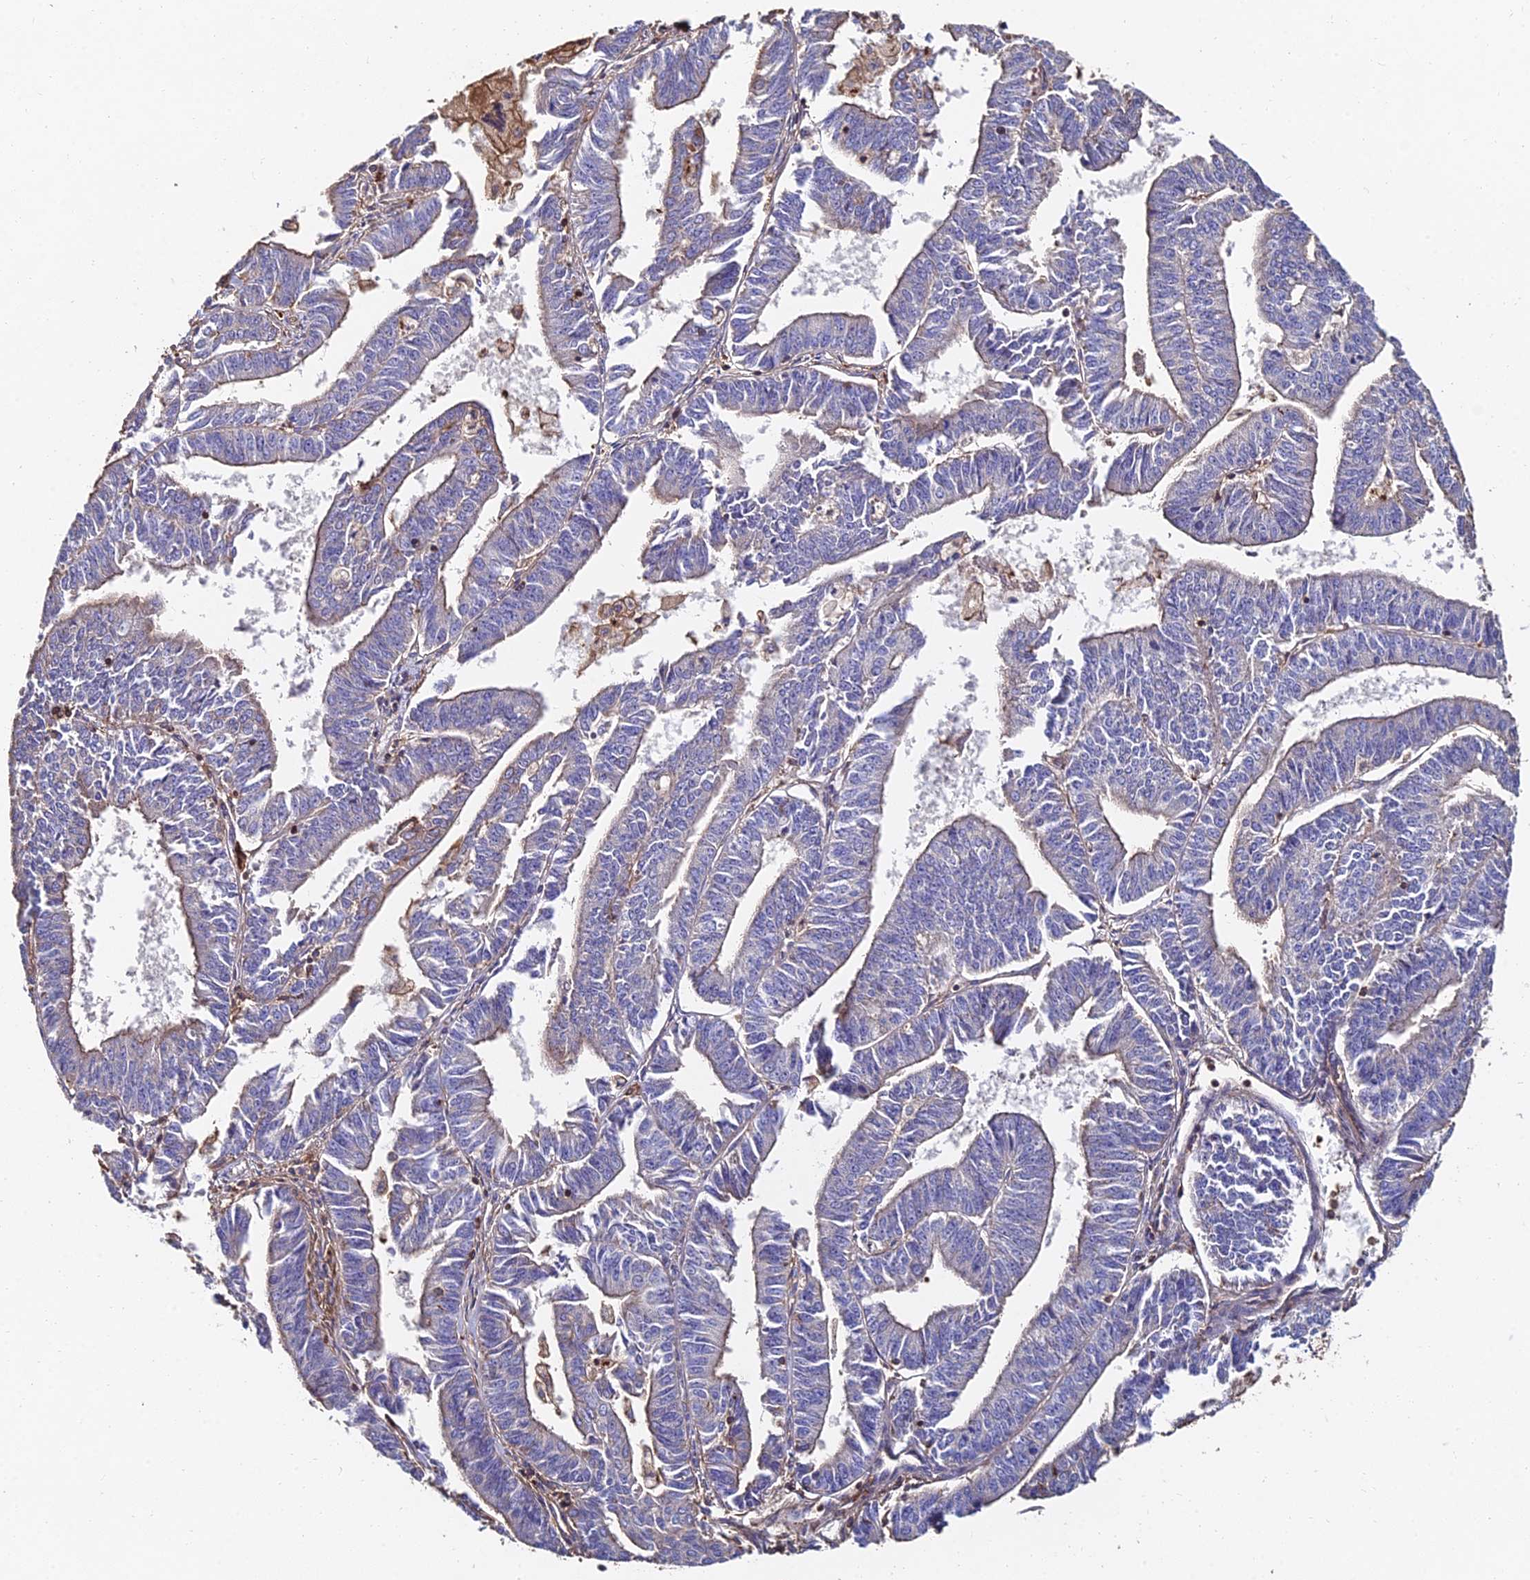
{"staining": {"intensity": "weak", "quantity": "<25%", "location": "cytoplasmic/membranous"}, "tissue": "endometrial cancer", "cell_type": "Tumor cells", "image_type": "cancer", "snomed": [{"axis": "morphology", "description": "Adenocarcinoma, NOS"}, {"axis": "topography", "description": "Endometrium"}], "caption": "This micrograph is of endometrial cancer (adenocarcinoma) stained with immunohistochemistry (IHC) to label a protein in brown with the nuclei are counter-stained blue. There is no expression in tumor cells. Nuclei are stained in blue.", "gene": "EXT1", "patient": {"sex": "female", "age": 73}}